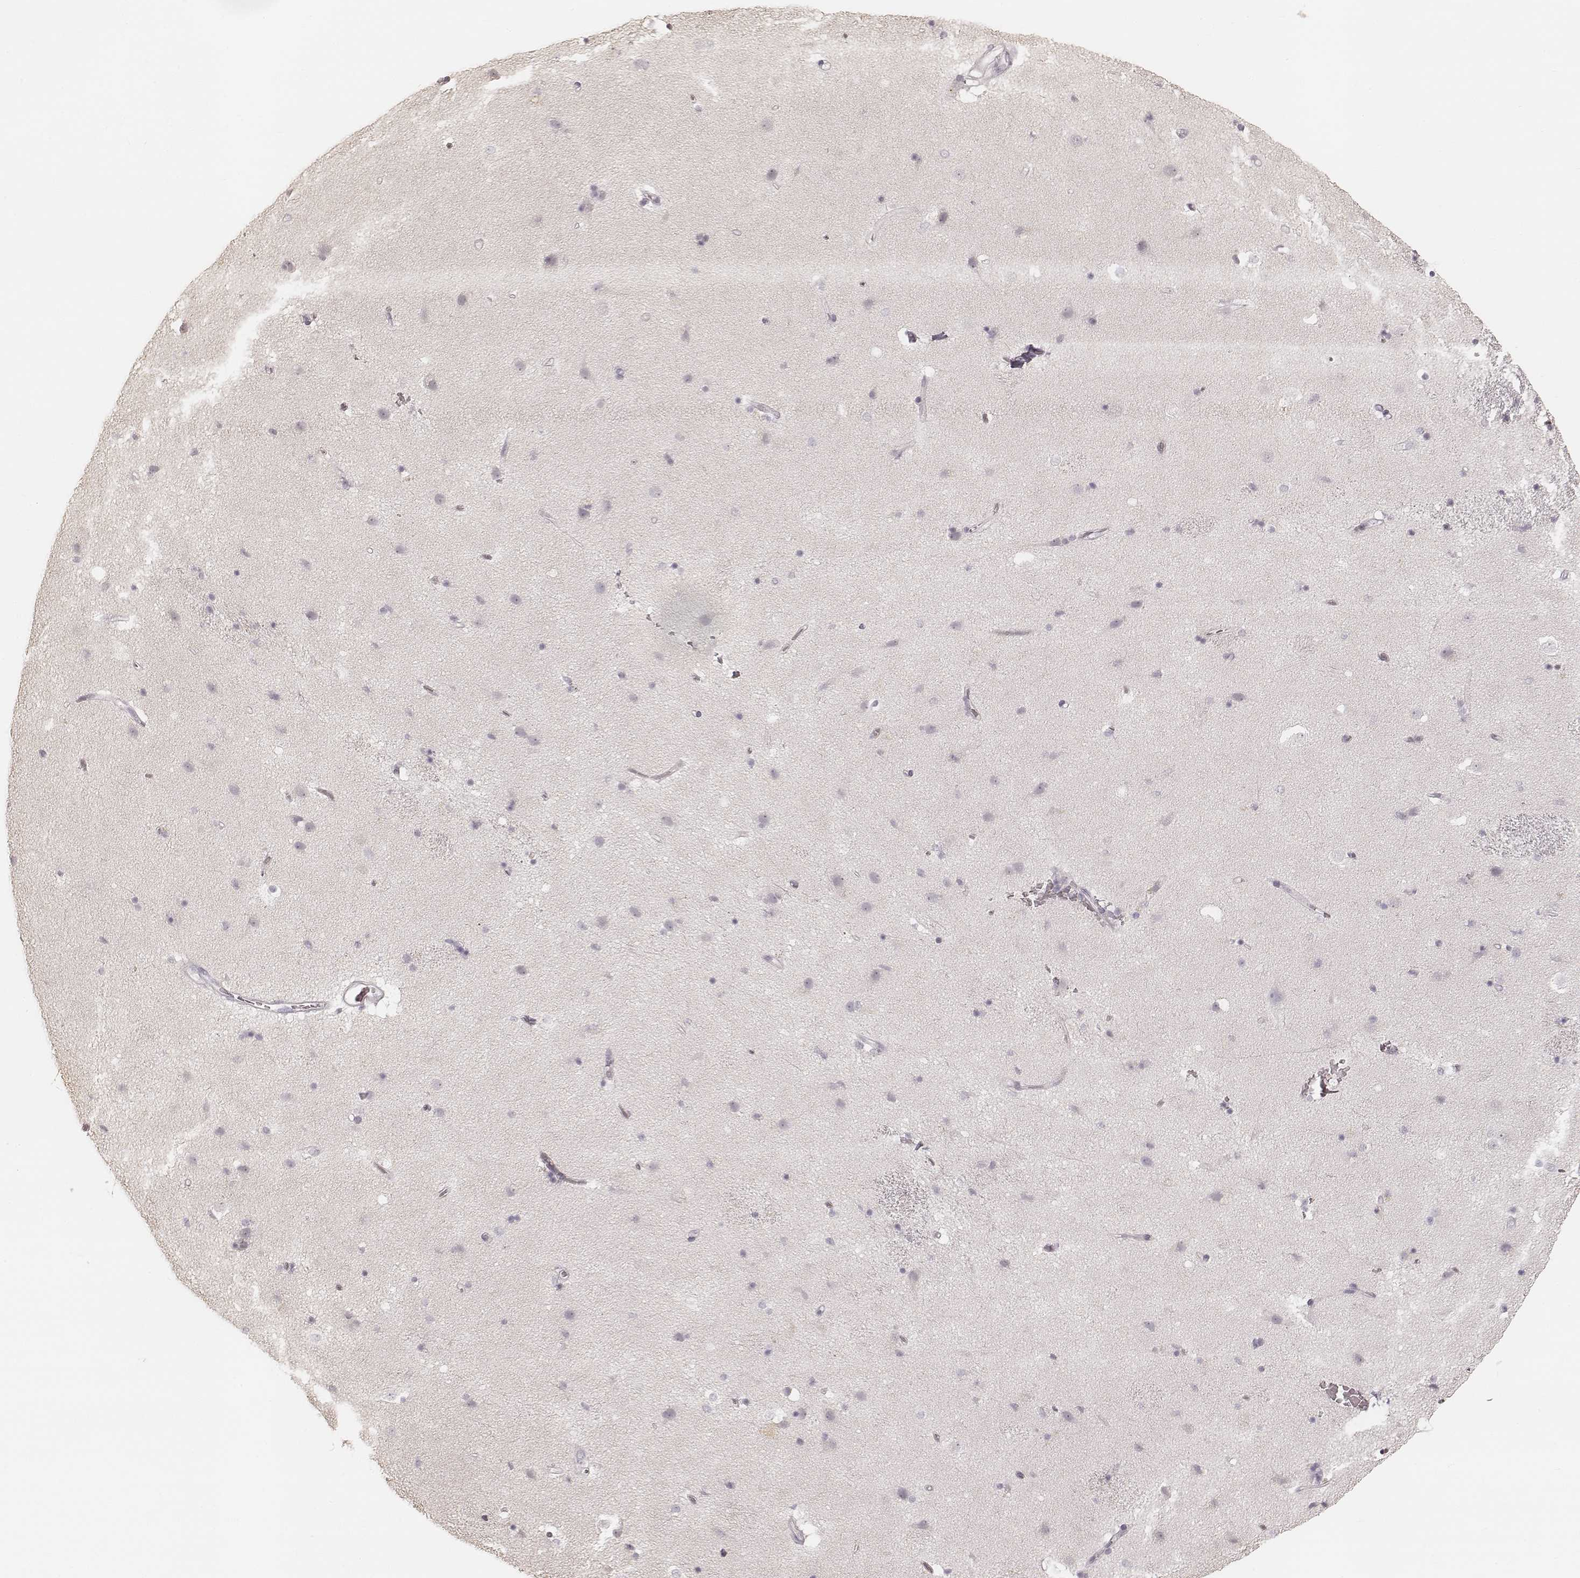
{"staining": {"intensity": "negative", "quantity": "none", "location": "none"}, "tissue": "caudate", "cell_type": "Glial cells", "image_type": "normal", "snomed": [{"axis": "morphology", "description": "Normal tissue, NOS"}, {"axis": "topography", "description": "Lateral ventricle wall"}], "caption": "A micrograph of caudate stained for a protein reveals no brown staining in glial cells. The staining is performed using DAB brown chromogen with nuclei counter-stained in using hematoxylin.", "gene": "TEX37", "patient": {"sex": "female", "age": 71}}